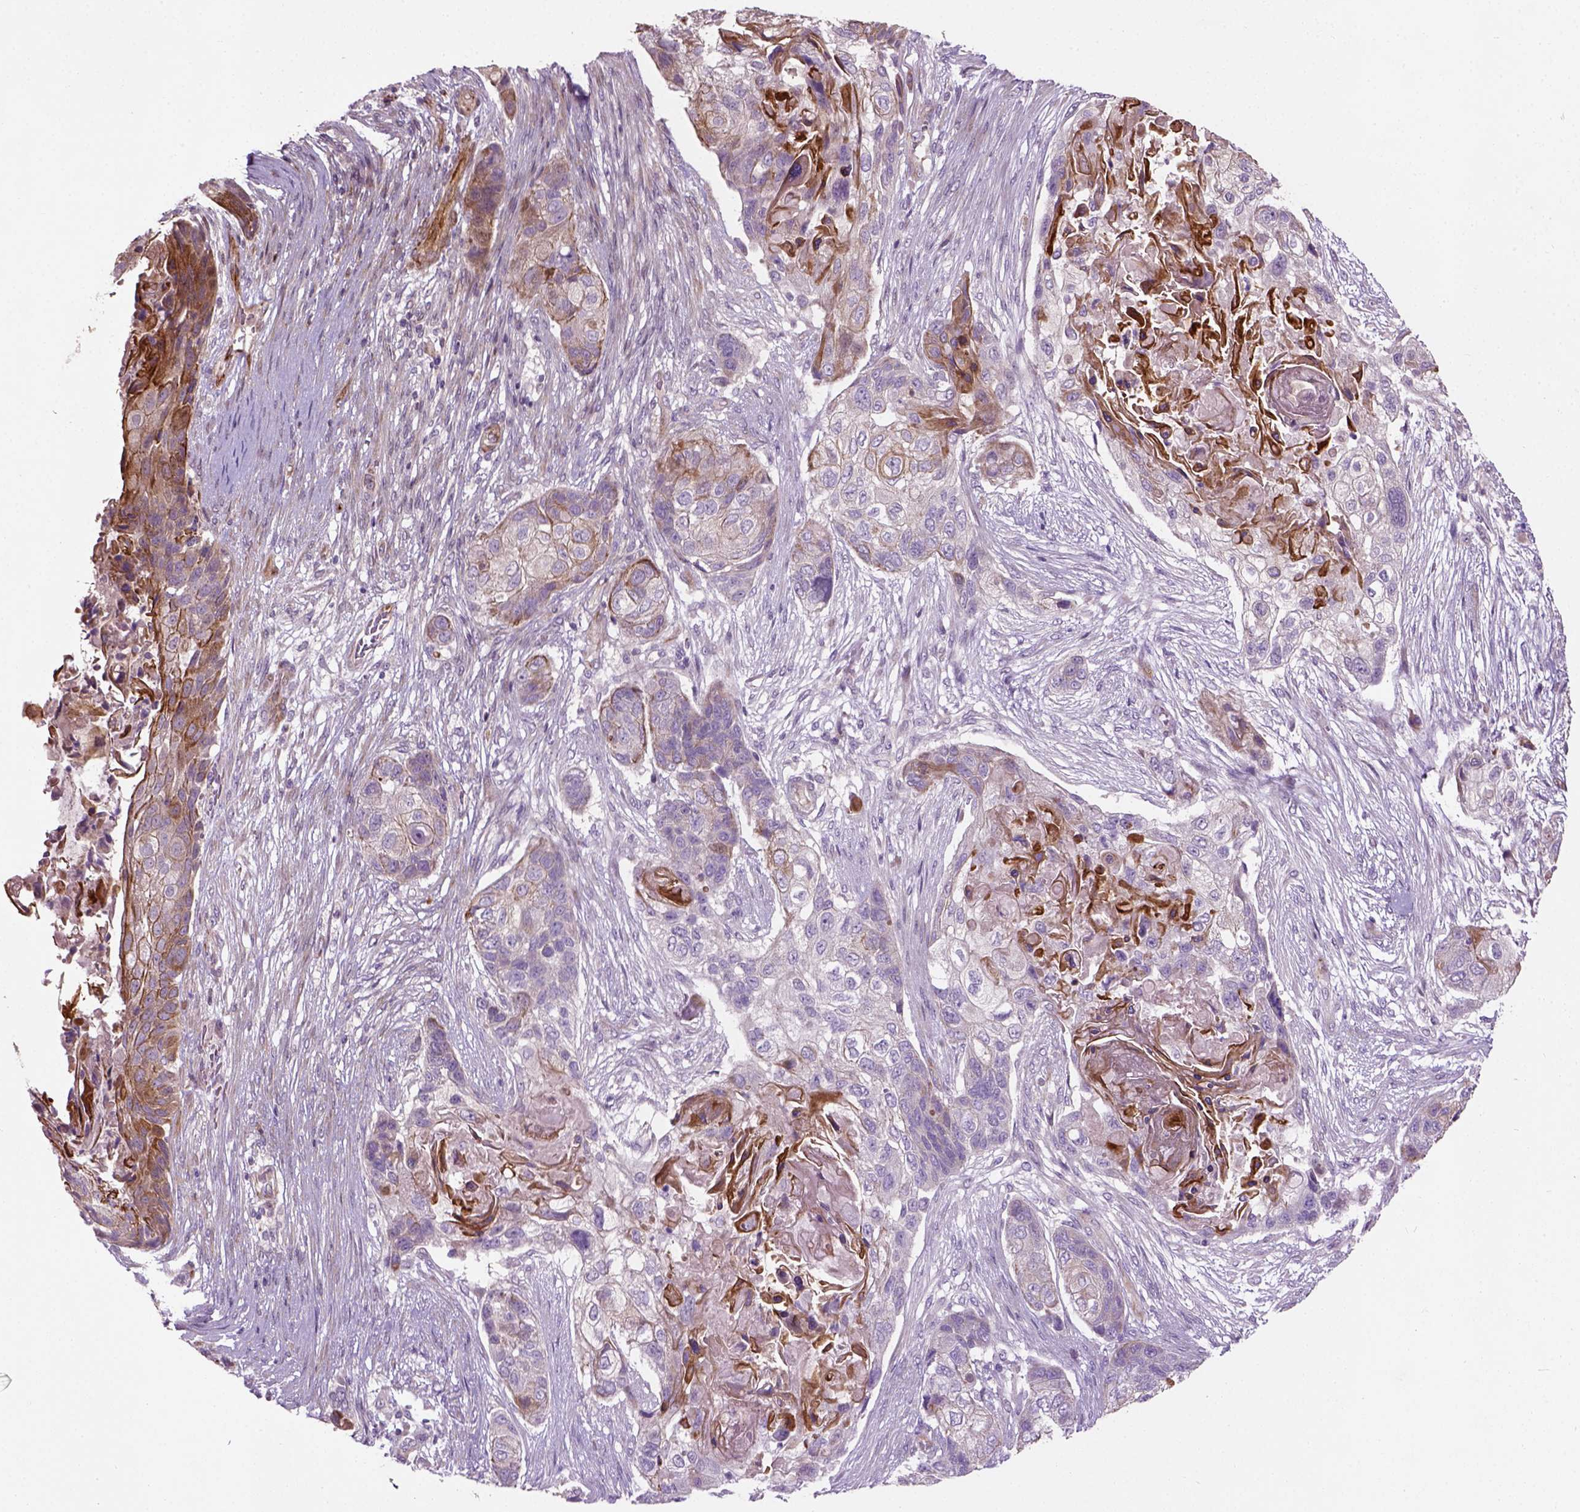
{"staining": {"intensity": "moderate", "quantity": "25%-75%", "location": "cytoplasmic/membranous"}, "tissue": "lung cancer", "cell_type": "Tumor cells", "image_type": "cancer", "snomed": [{"axis": "morphology", "description": "Squamous cell carcinoma, NOS"}, {"axis": "topography", "description": "Lung"}], "caption": "A medium amount of moderate cytoplasmic/membranous staining is present in approximately 25%-75% of tumor cells in lung cancer tissue. (Stains: DAB (3,3'-diaminobenzidine) in brown, nuclei in blue, Microscopy: brightfield microscopy at high magnification).", "gene": "PKP3", "patient": {"sex": "male", "age": 69}}